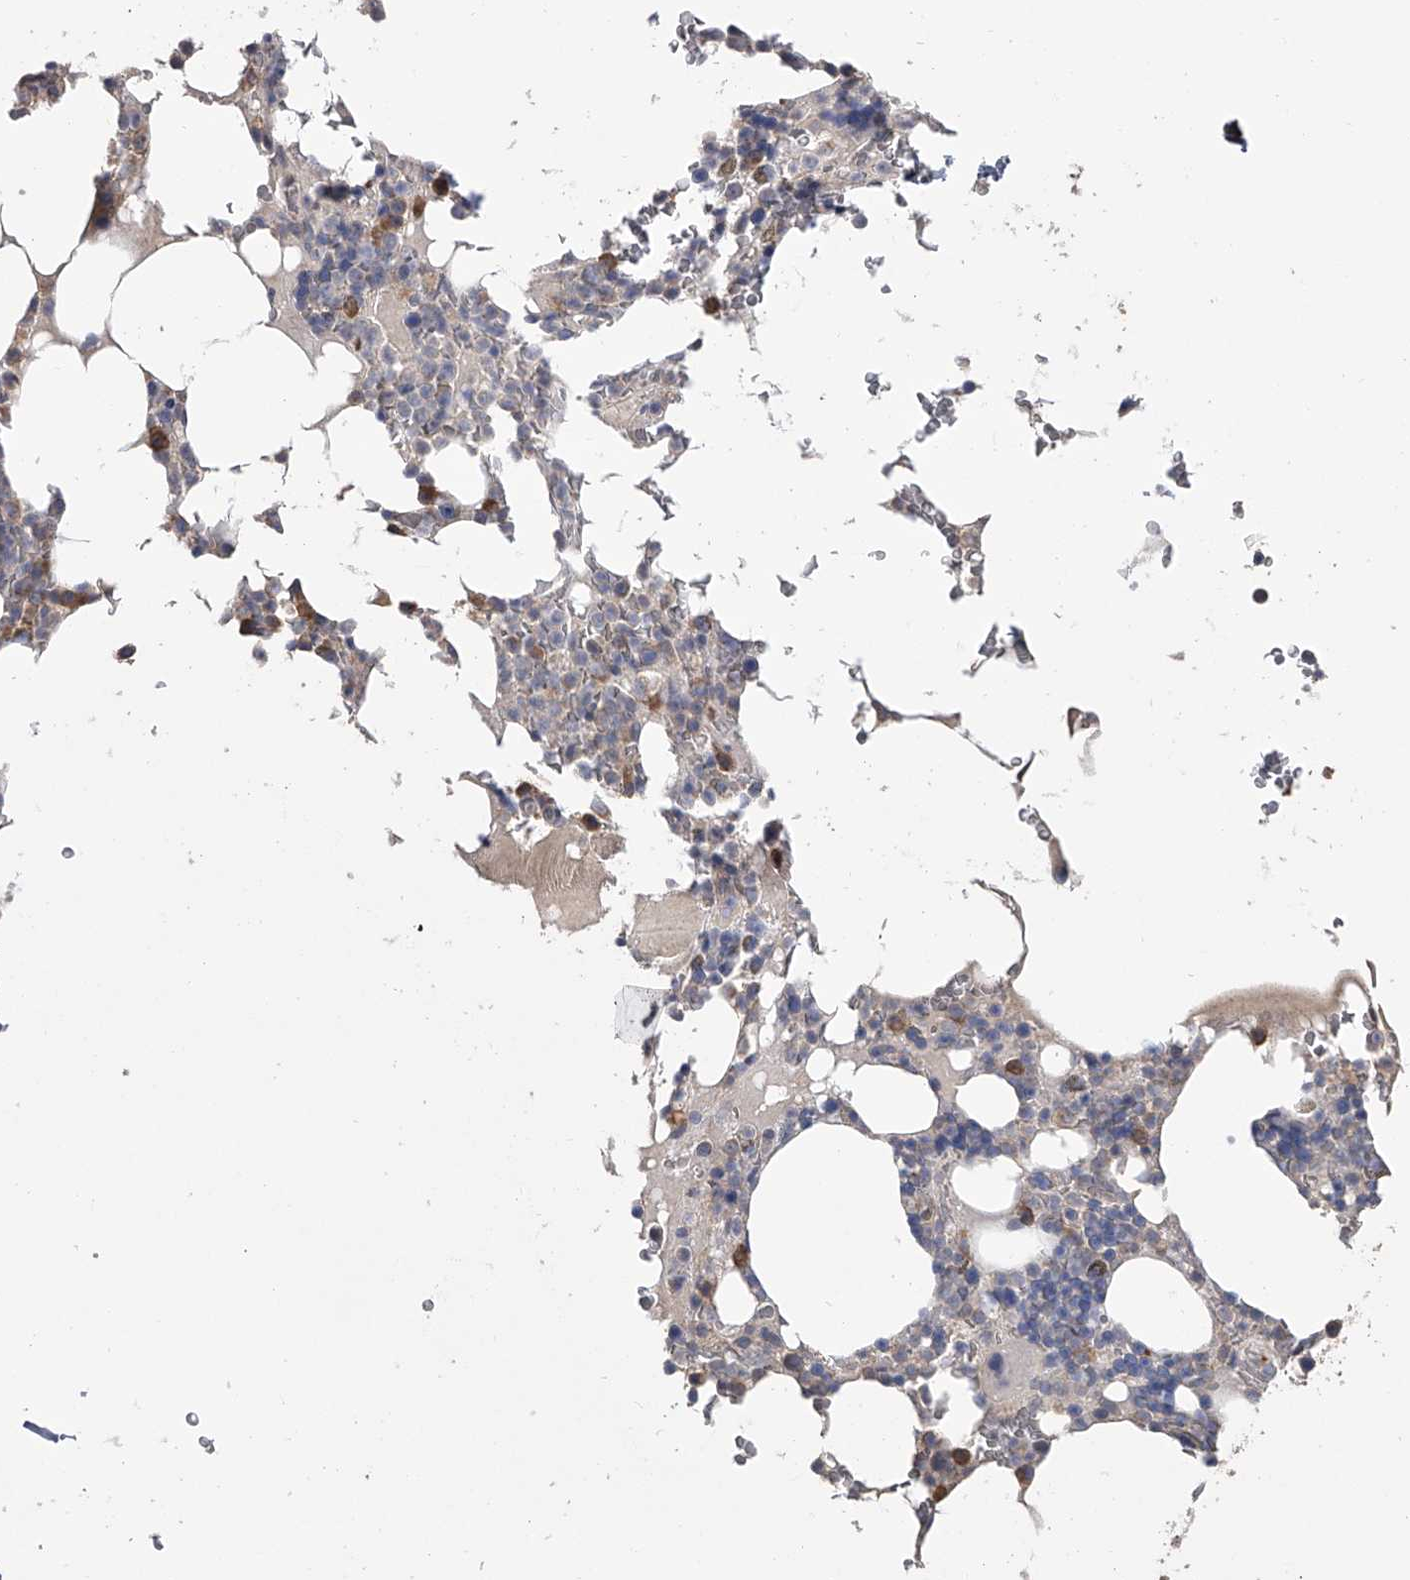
{"staining": {"intensity": "moderate", "quantity": "<25%", "location": "cytoplasmic/membranous"}, "tissue": "bone marrow", "cell_type": "Hematopoietic cells", "image_type": "normal", "snomed": [{"axis": "morphology", "description": "Normal tissue, NOS"}, {"axis": "topography", "description": "Bone marrow"}], "caption": "Hematopoietic cells display moderate cytoplasmic/membranous positivity in approximately <25% of cells in benign bone marrow. (DAB (3,3'-diaminobenzidine) IHC, brown staining for protein, blue staining for nuclei).", "gene": "ZNF343", "patient": {"sex": "male", "age": 58}}